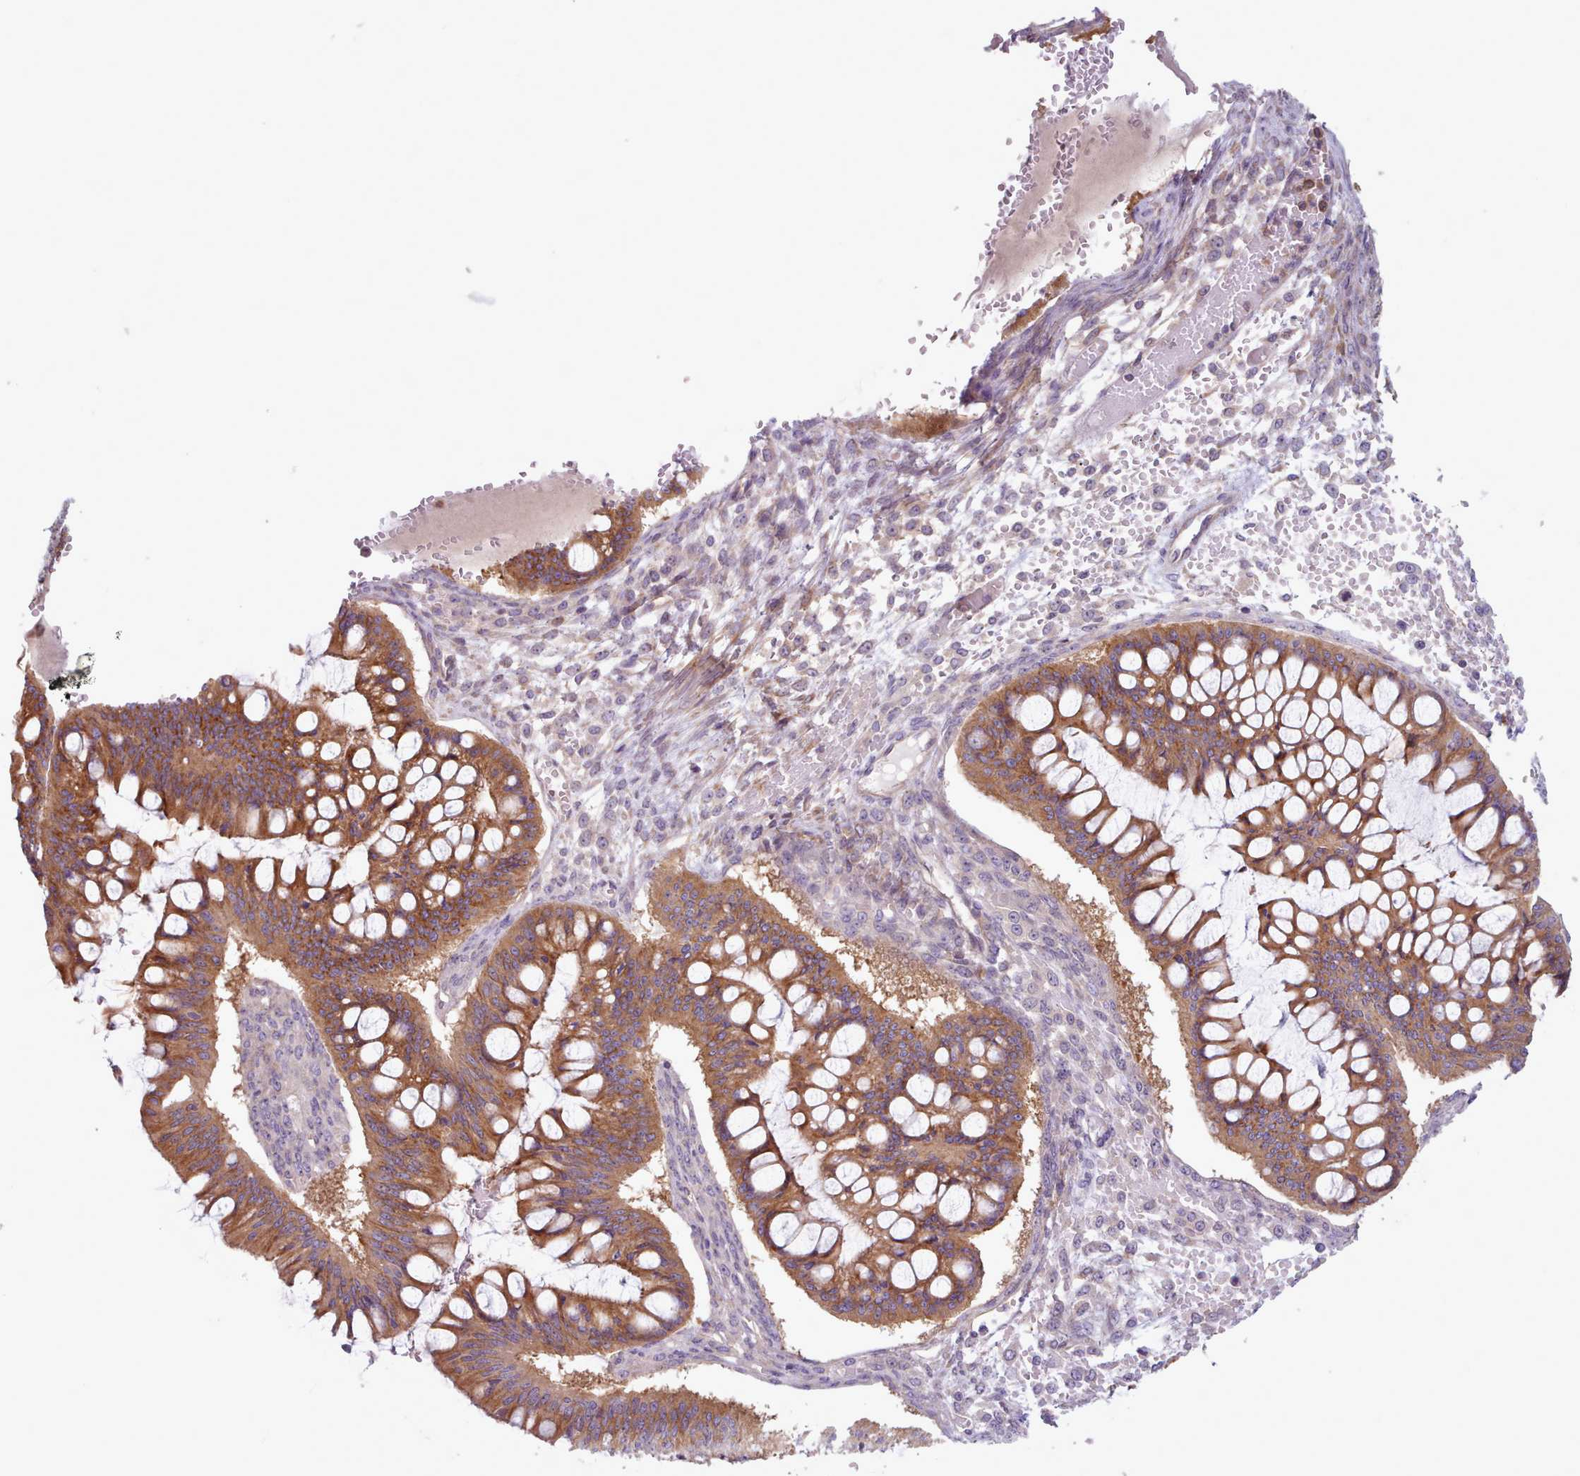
{"staining": {"intensity": "moderate", "quantity": ">75%", "location": "cytoplasmic/membranous"}, "tissue": "ovarian cancer", "cell_type": "Tumor cells", "image_type": "cancer", "snomed": [{"axis": "morphology", "description": "Cystadenocarcinoma, mucinous, NOS"}, {"axis": "topography", "description": "Ovary"}], "caption": "A brown stain highlights moderate cytoplasmic/membranous positivity of a protein in ovarian mucinous cystadenocarcinoma tumor cells.", "gene": "CRYBG1", "patient": {"sex": "female", "age": 73}}